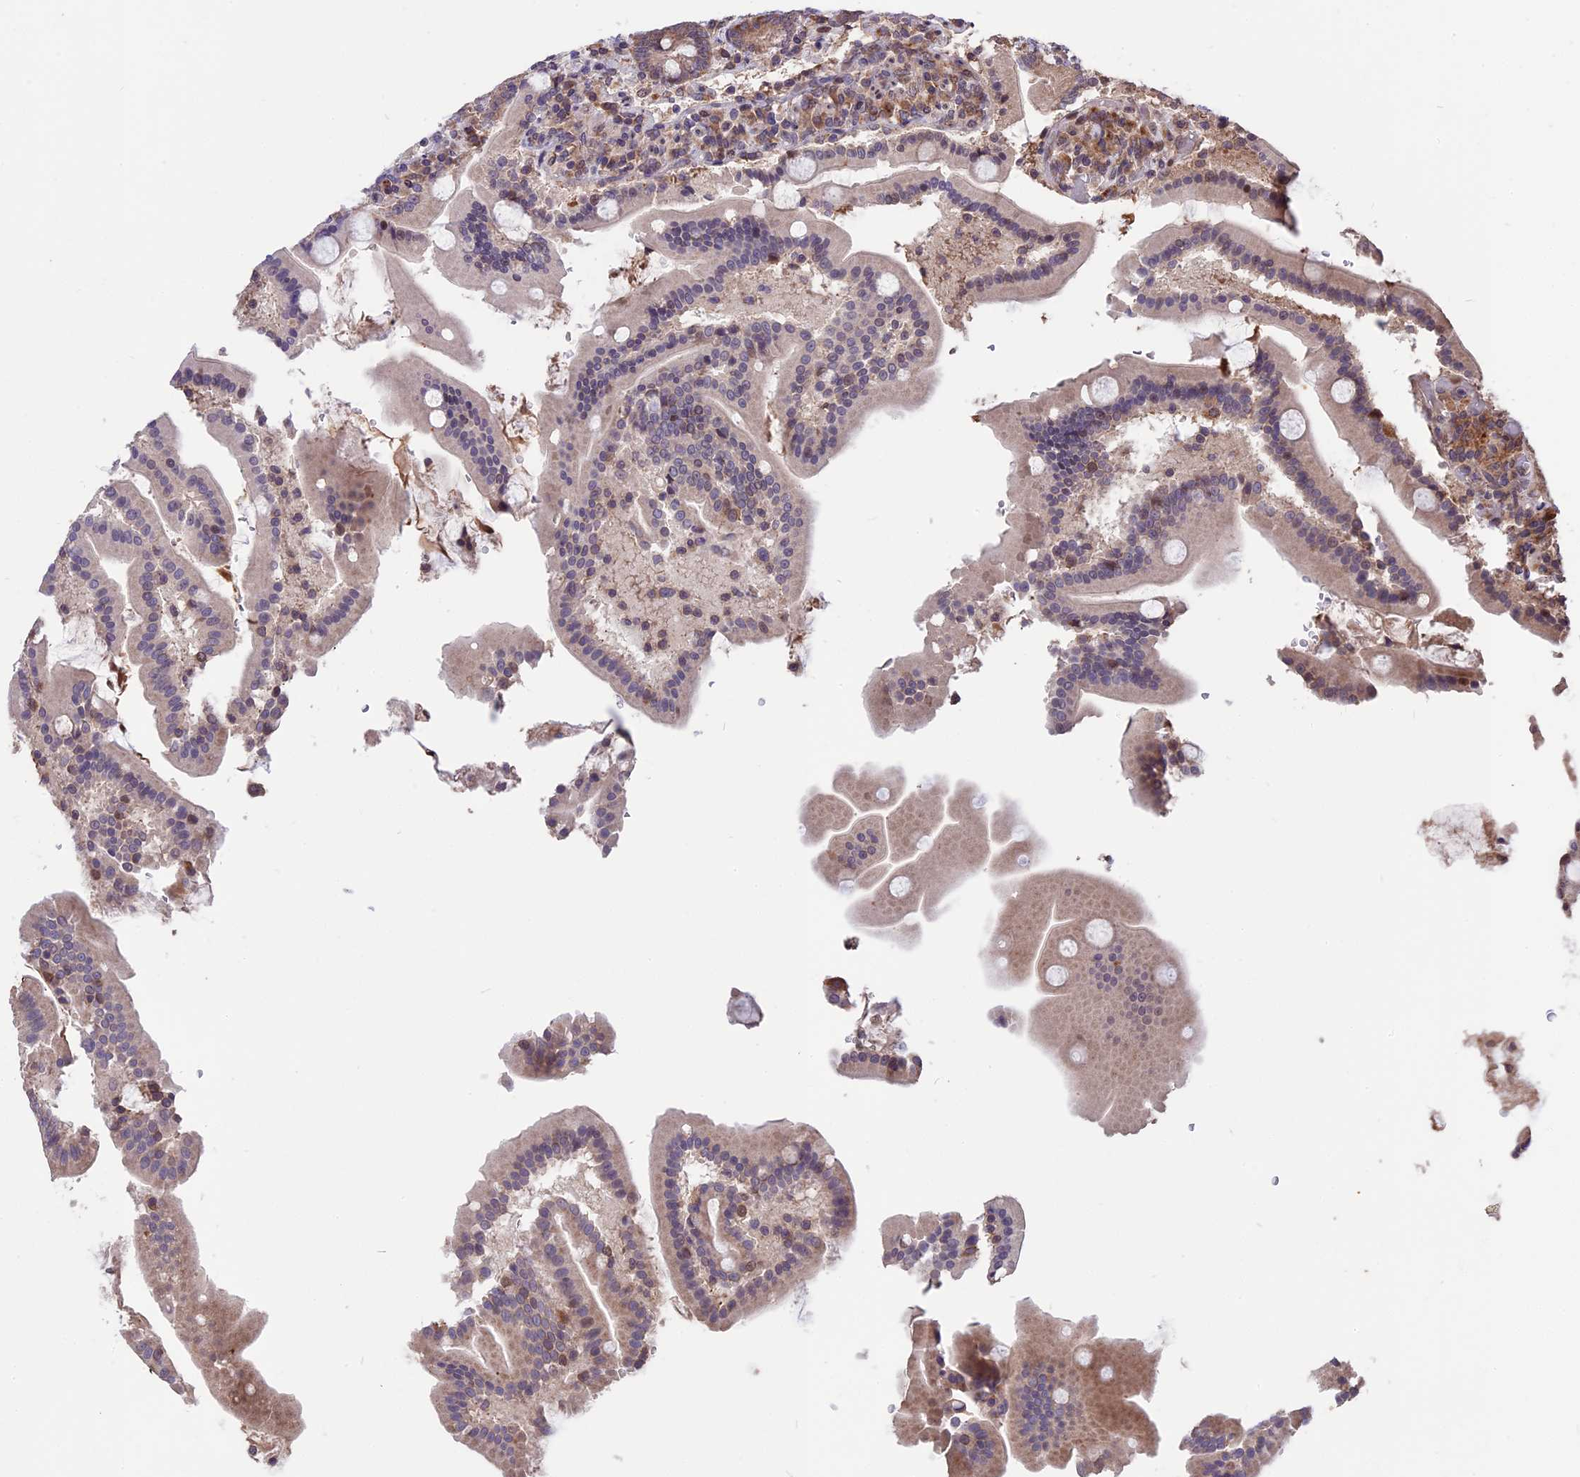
{"staining": {"intensity": "moderate", "quantity": ">75%", "location": "cytoplasmic/membranous"}, "tissue": "duodenum", "cell_type": "Glandular cells", "image_type": "normal", "snomed": [{"axis": "morphology", "description": "Normal tissue, NOS"}, {"axis": "topography", "description": "Duodenum"}], "caption": "Immunohistochemical staining of unremarkable duodenum exhibits medium levels of moderate cytoplasmic/membranous expression in approximately >75% of glandular cells.", "gene": "ZNF598", "patient": {"sex": "male", "age": 55}}